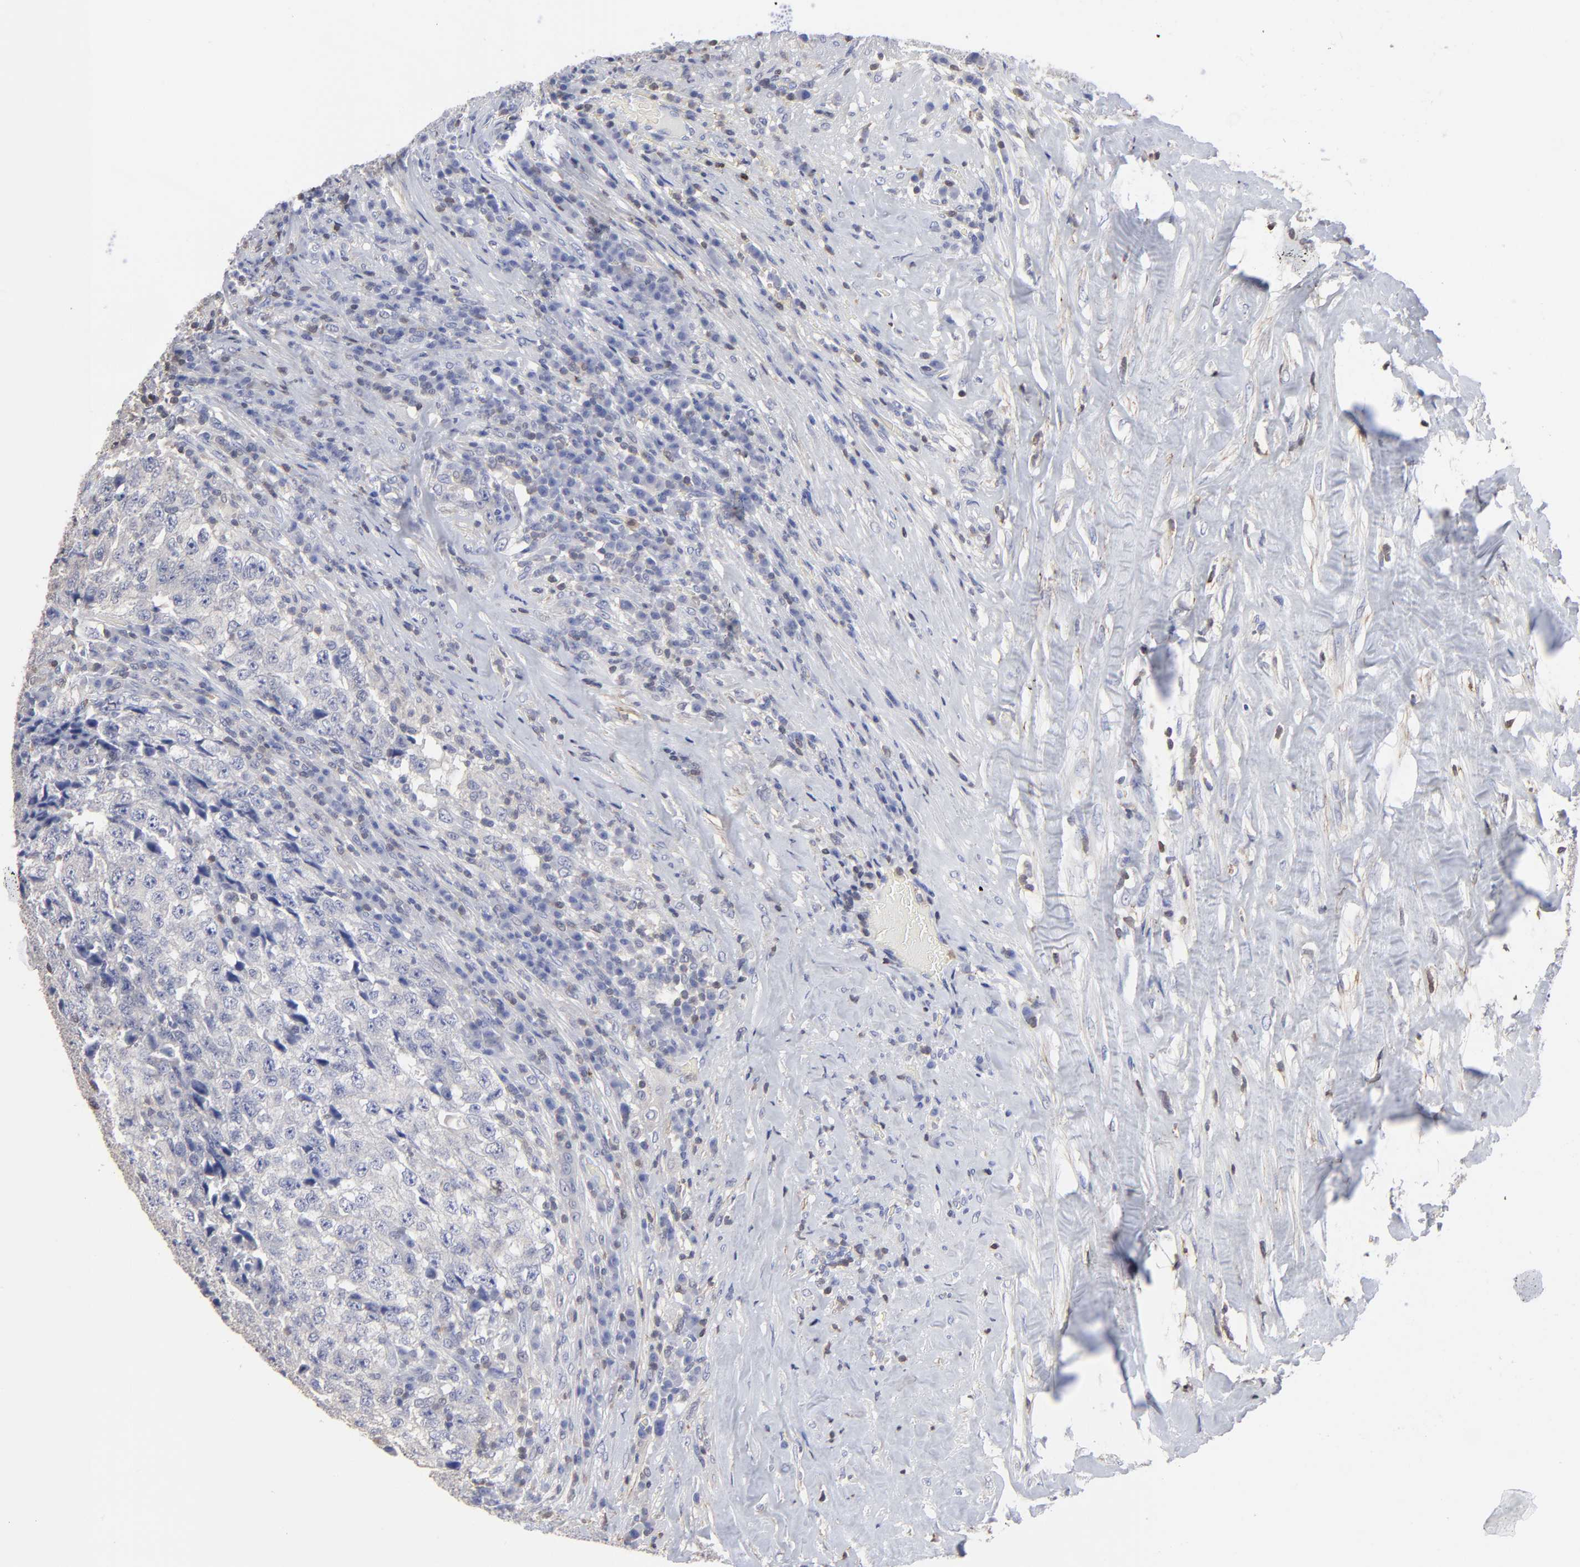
{"staining": {"intensity": "negative", "quantity": "none", "location": "none"}, "tissue": "testis cancer", "cell_type": "Tumor cells", "image_type": "cancer", "snomed": [{"axis": "morphology", "description": "Necrosis, NOS"}, {"axis": "morphology", "description": "Carcinoma, Embryonal, NOS"}, {"axis": "topography", "description": "Testis"}], "caption": "IHC histopathology image of neoplastic tissue: human testis cancer stained with DAB shows no significant protein staining in tumor cells.", "gene": "TBXT", "patient": {"sex": "male", "age": 19}}